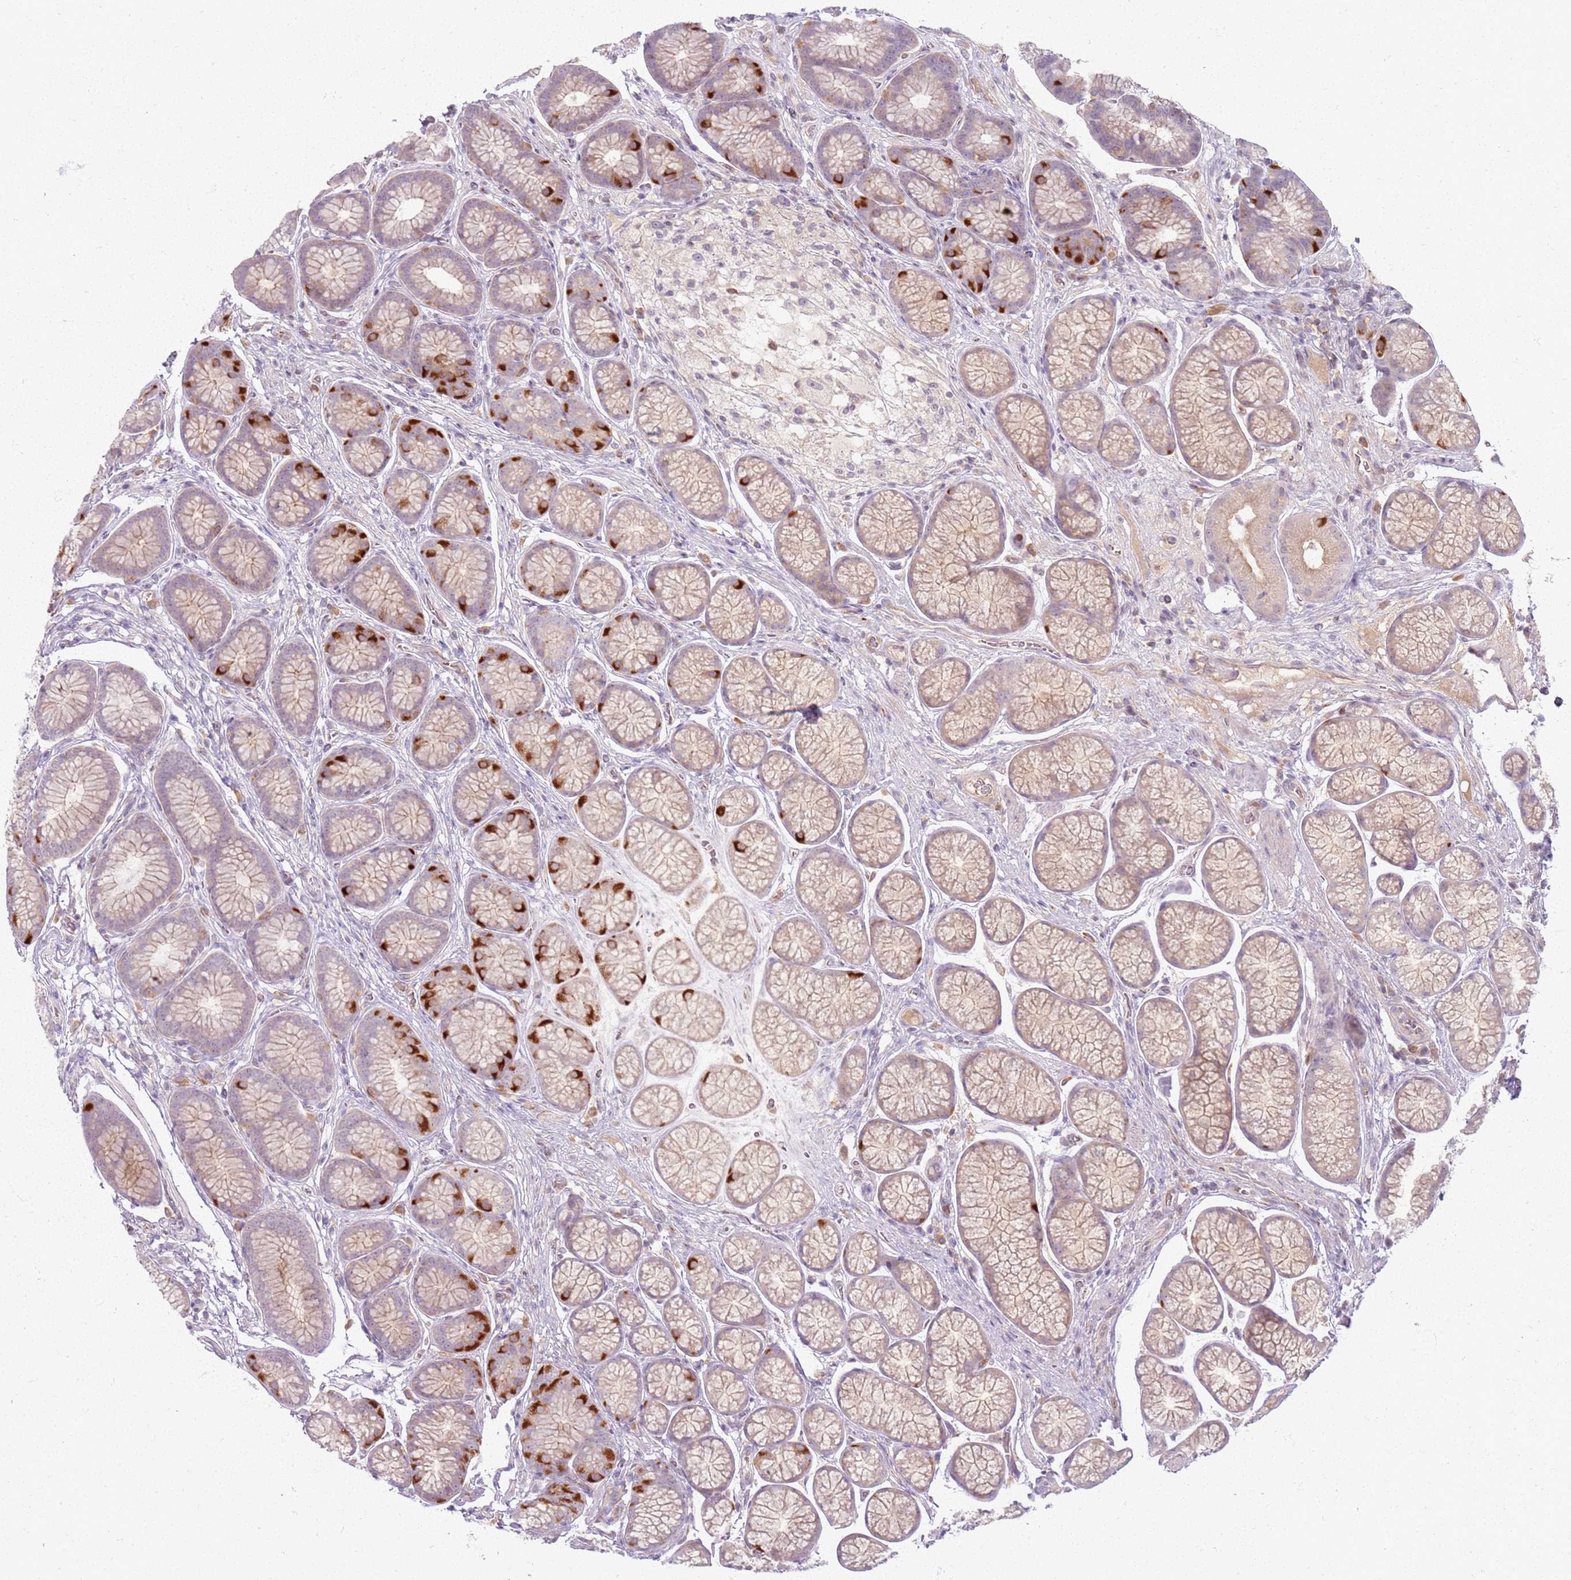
{"staining": {"intensity": "strong", "quantity": "<25%", "location": "cytoplasmic/membranous"}, "tissue": "stomach", "cell_type": "Glandular cells", "image_type": "normal", "snomed": [{"axis": "morphology", "description": "Normal tissue, NOS"}, {"axis": "topography", "description": "Stomach"}], "caption": "Immunohistochemistry (DAB) staining of unremarkable human stomach reveals strong cytoplasmic/membranous protein expression in approximately <25% of glandular cells. (Brightfield microscopy of DAB IHC at high magnification).", "gene": "ZDHHC2", "patient": {"sex": "male", "age": 42}}